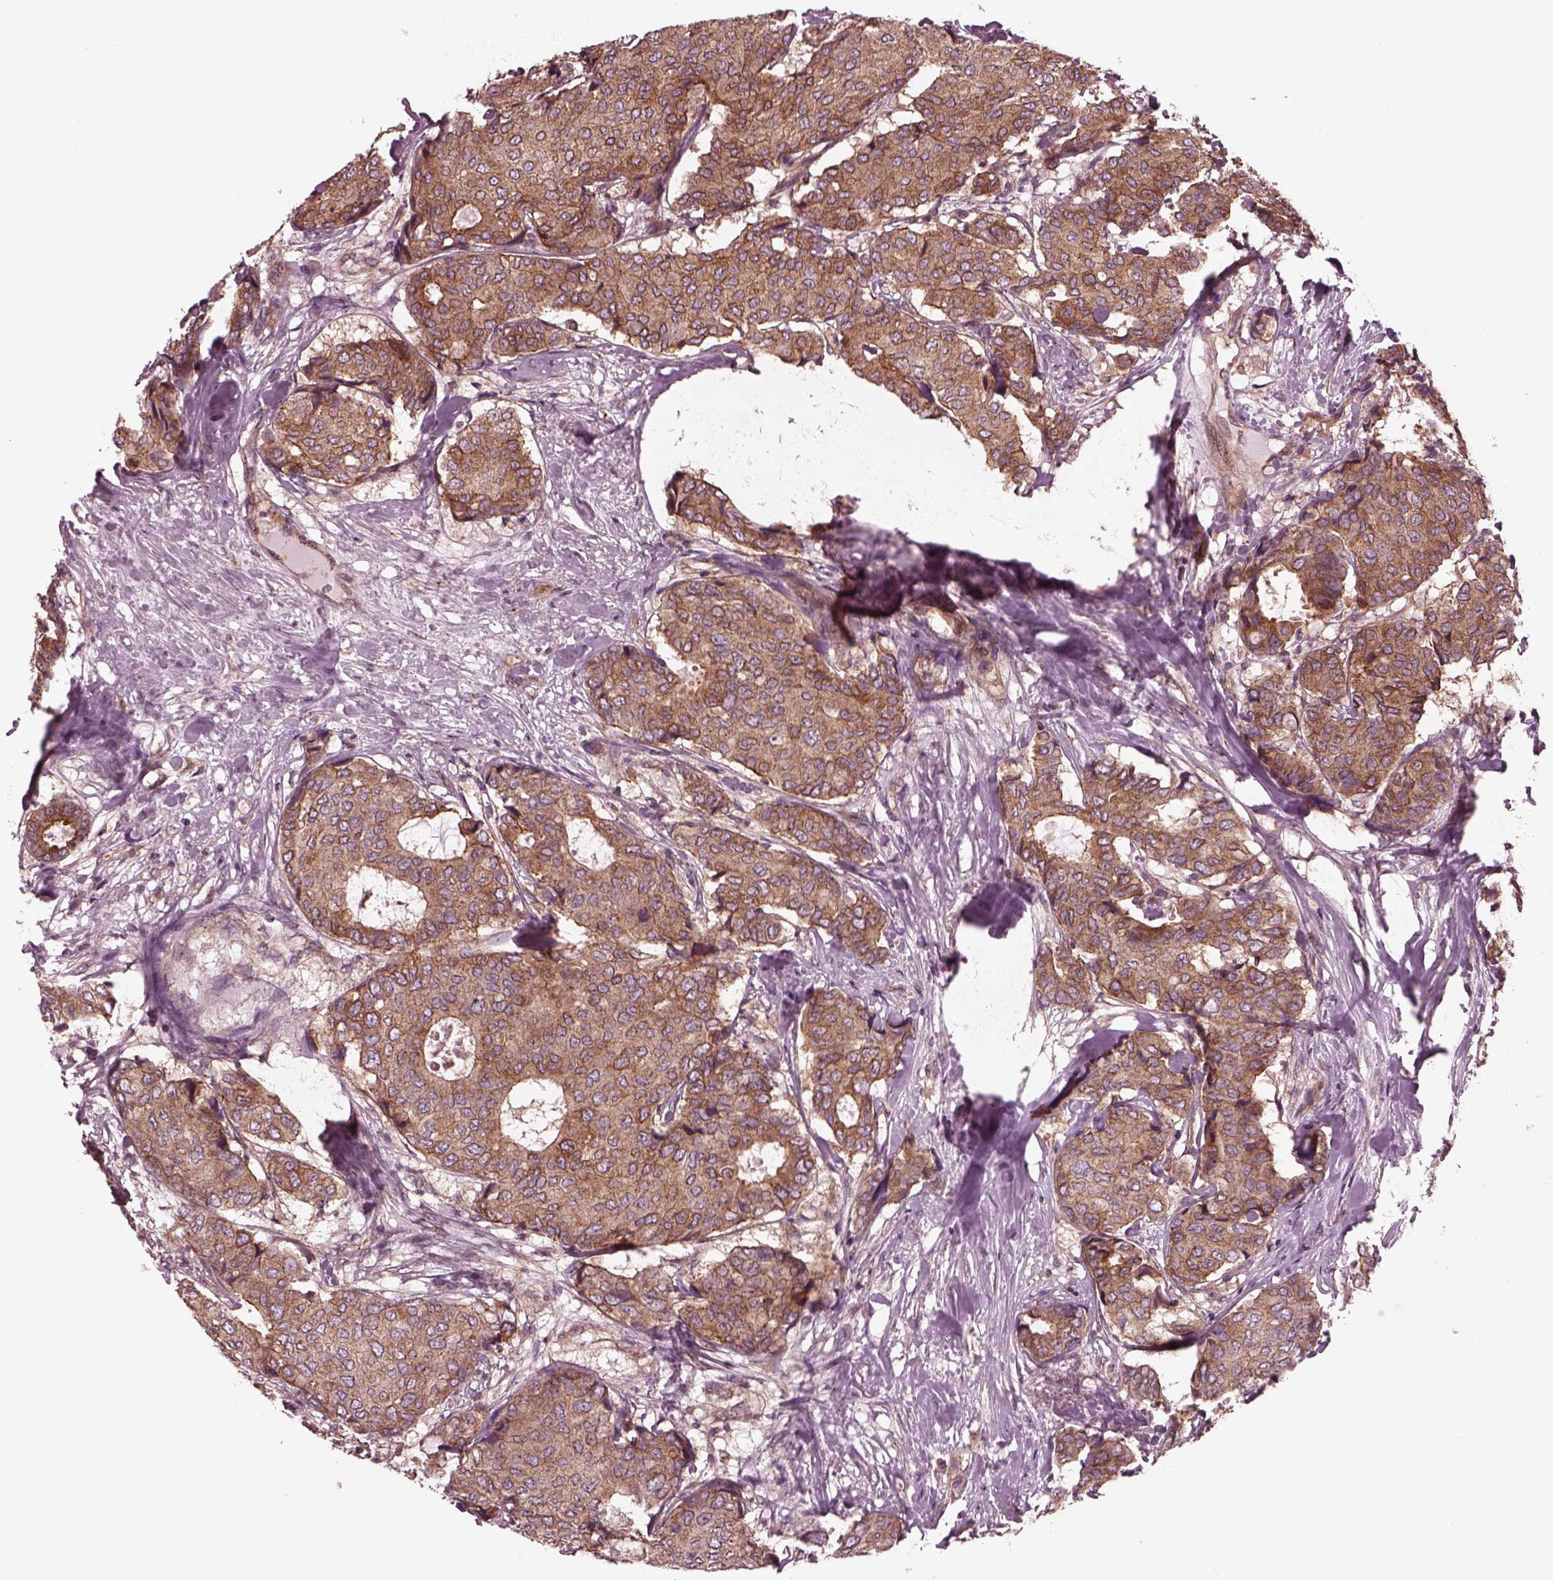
{"staining": {"intensity": "moderate", "quantity": ">75%", "location": "cytoplasmic/membranous"}, "tissue": "breast cancer", "cell_type": "Tumor cells", "image_type": "cancer", "snomed": [{"axis": "morphology", "description": "Duct carcinoma"}, {"axis": "topography", "description": "Breast"}], "caption": "A brown stain labels moderate cytoplasmic/membranous staining of a protein in human breast cancer (intraductal carcinoma) tumor cells. (DAB IHC, brown staining for protein, blue staining for nuclei).", "gene": "TUBG1", "patient": {"sex": "female", "age": 75}}